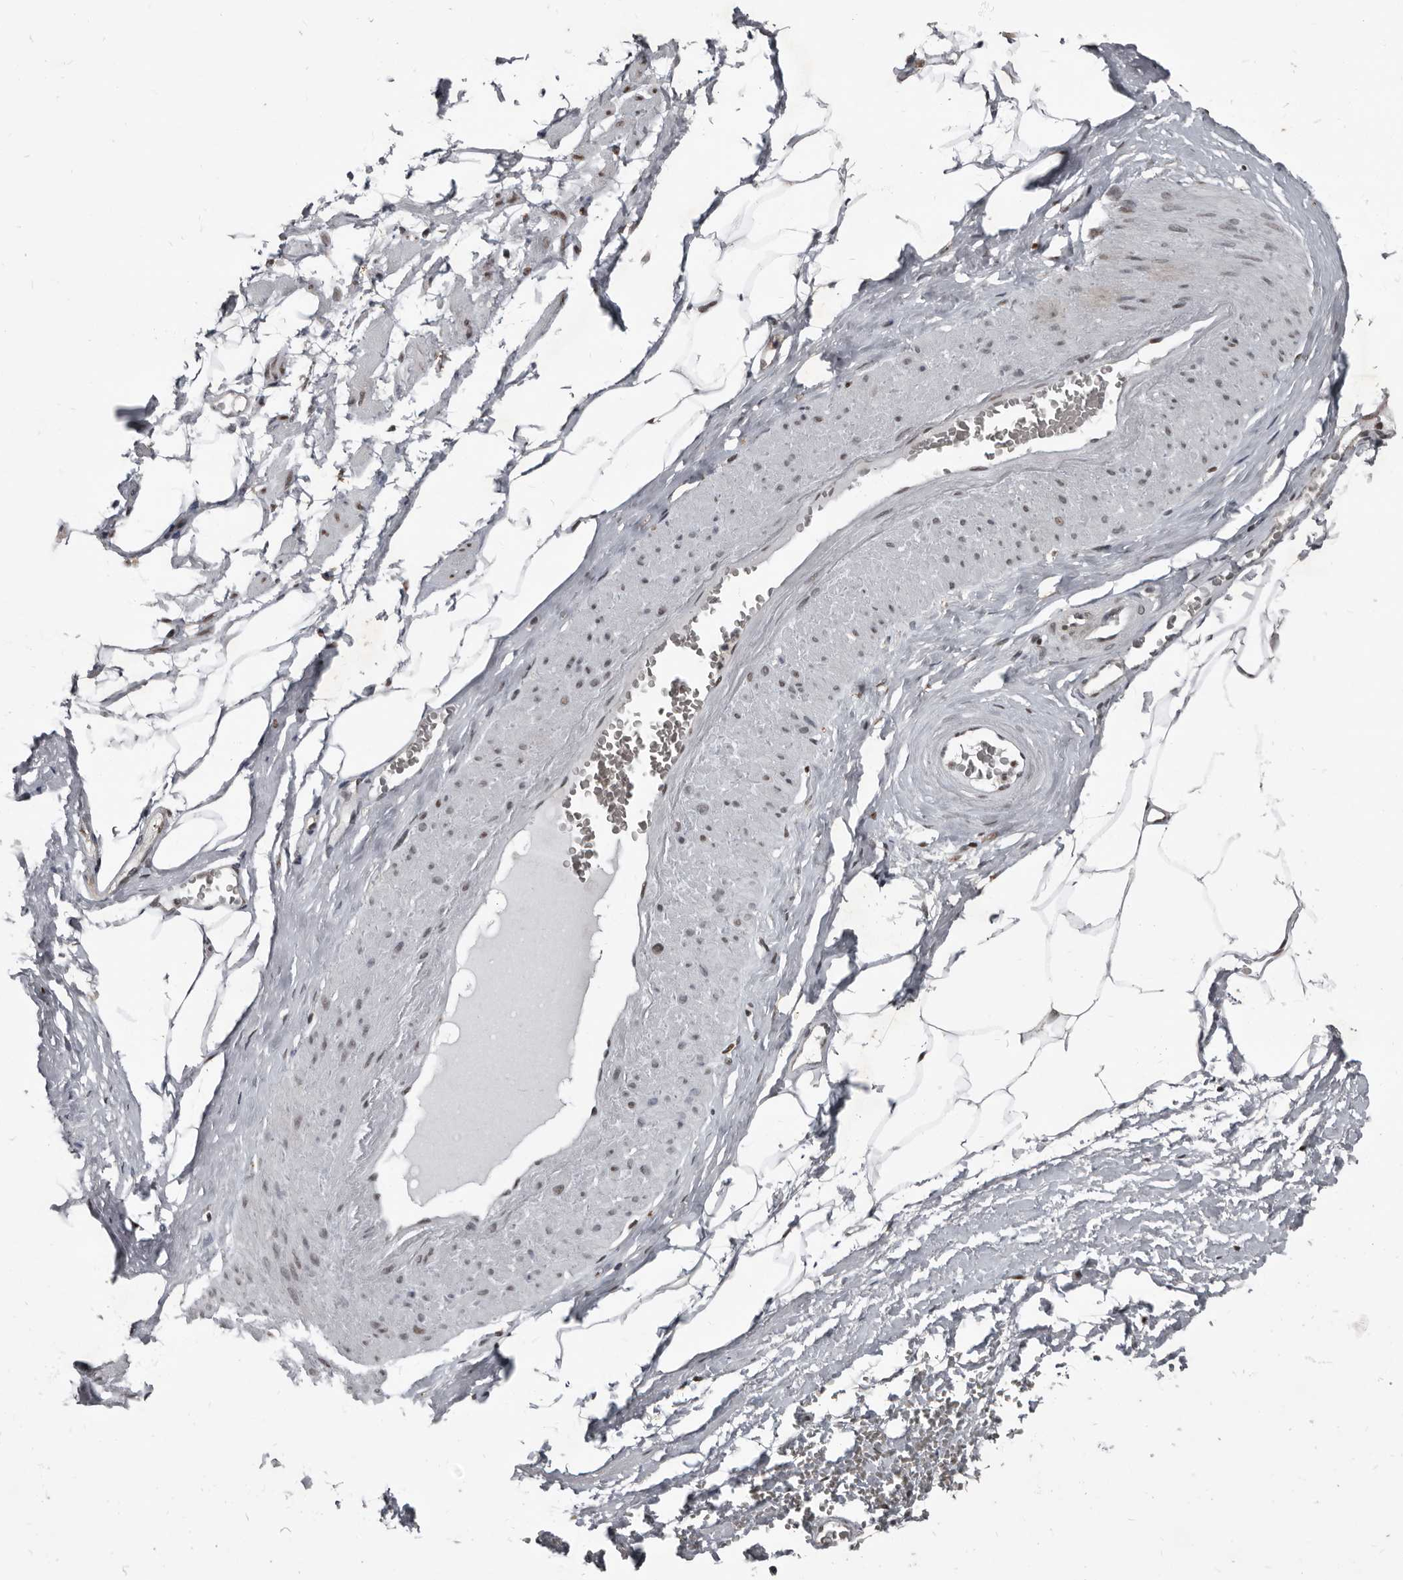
{"staining": {"intensity": "weak", "quantity": "25%-75%", "location": "nuclear"}, "tissue": "adipose tissue", "cell_type": "Adipocytes", "image_type": "normal", "snomed": [{"axis": "morphology", "description": "Normal tissue, NOS"}, {"axis": "morphology", "description": "Adenocarcinoma, Low grade"}, {"axis": "topography", "description": "Prostate"}, {"axis": "topography", "description": "Peripheral nerve tissue"}], "caption": "The image exhibits staining of unremarkable adipose tissue, revealing weak nuclear protein positivity (brown color) within adipocytes. (DAB IHC, brown staining for protein, blue staining for nuclei).", "gene": "CHD1L", "patient": {"sex": "male", "age": 63}}